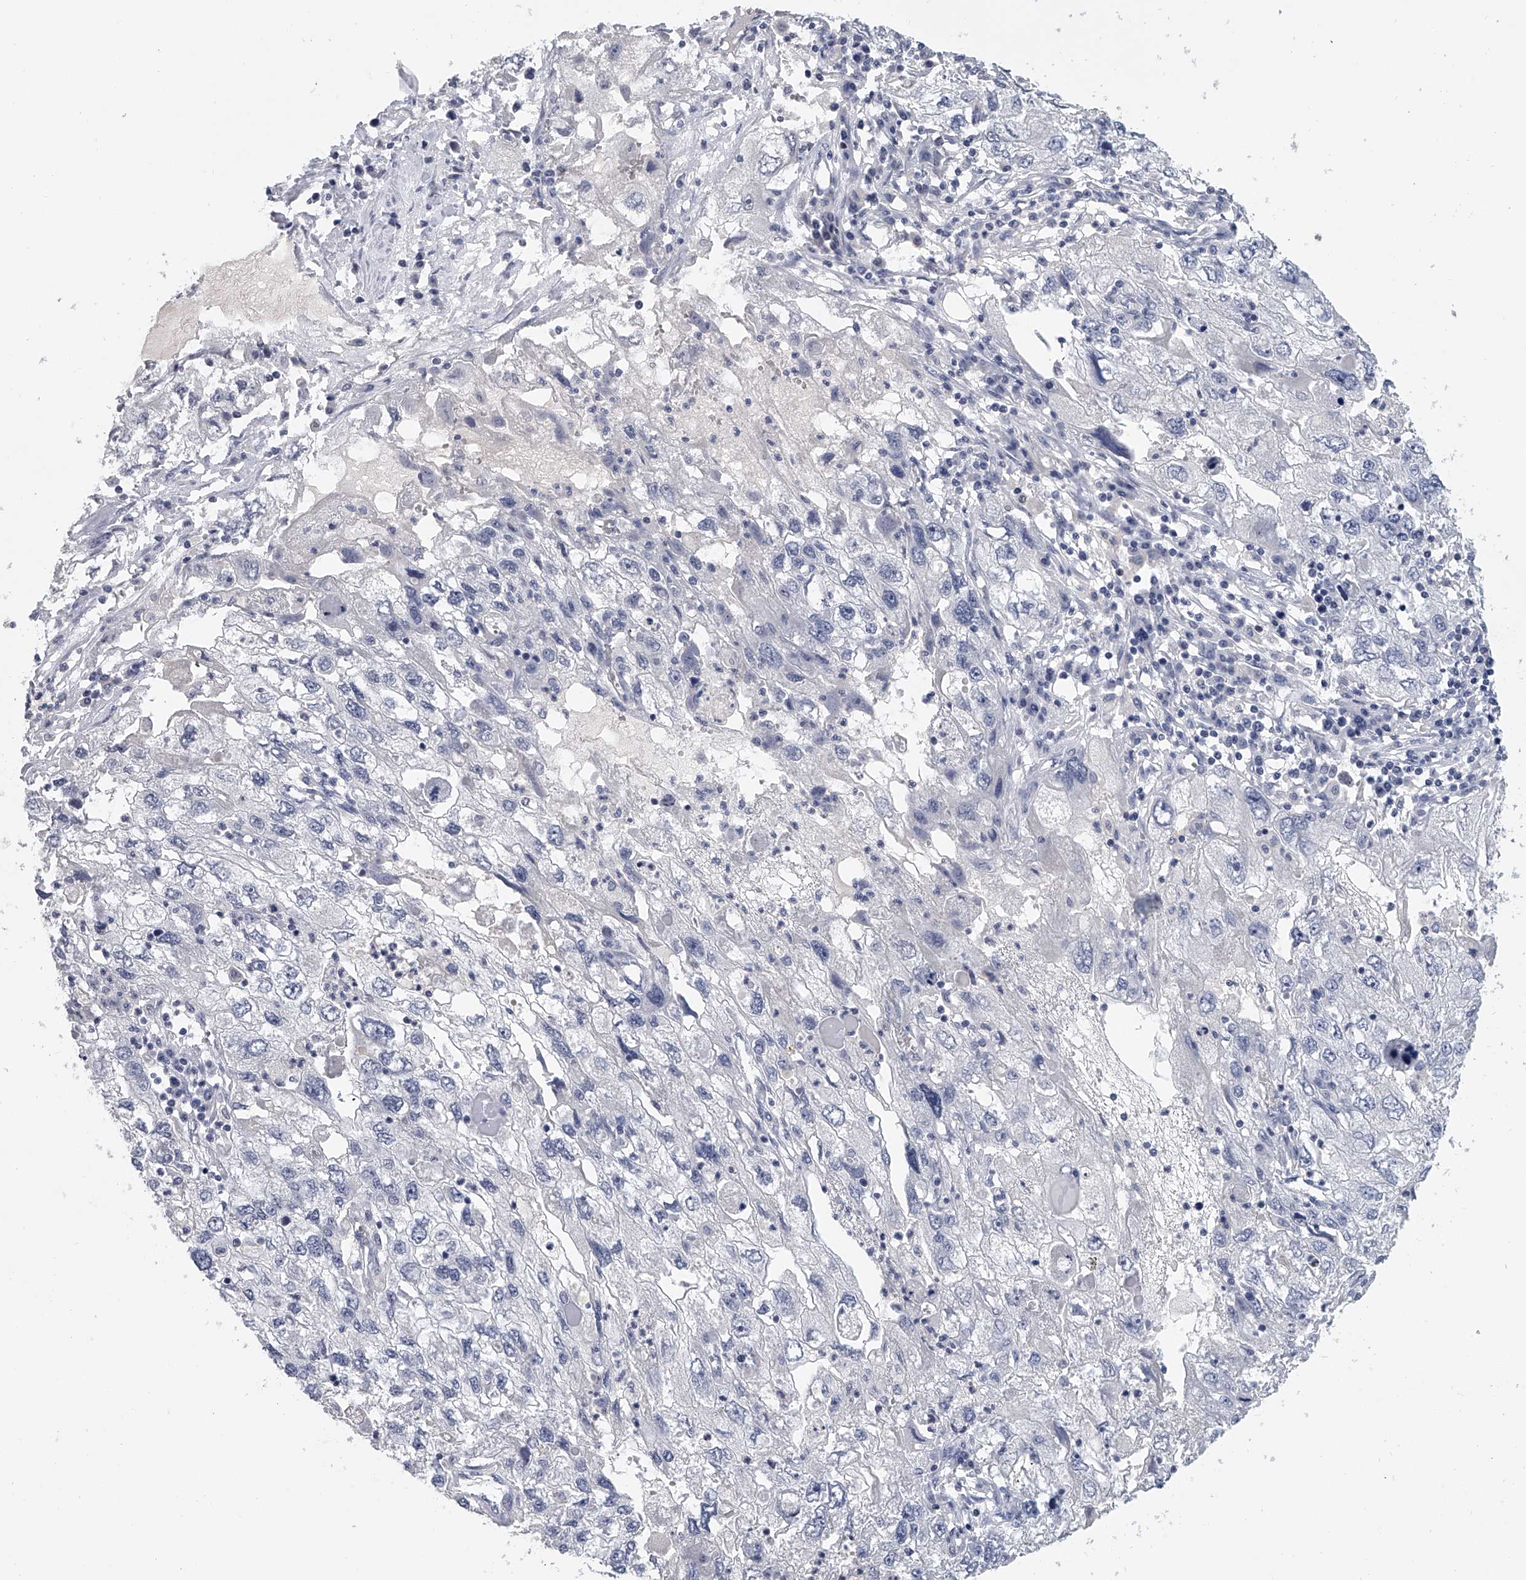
{"staining": {"intensity": "negative", "quantity": "none", "location": "none"}, "tissue": "endometrial cancer", "cell_type": "Tumor cells", "image_type": "cancer", "snomed": [{"axis": "morphology", "description": "Adenocarcinoma, NOS"}, {"axis": "topography", "description": "Endometrium"}], "caption": "The micrograph displays no significant staining in tumor cells of endometrial cancer (adenocarcinoma).", "gene": "DDX43", "patient": {"sex": "female", "age": 49}}